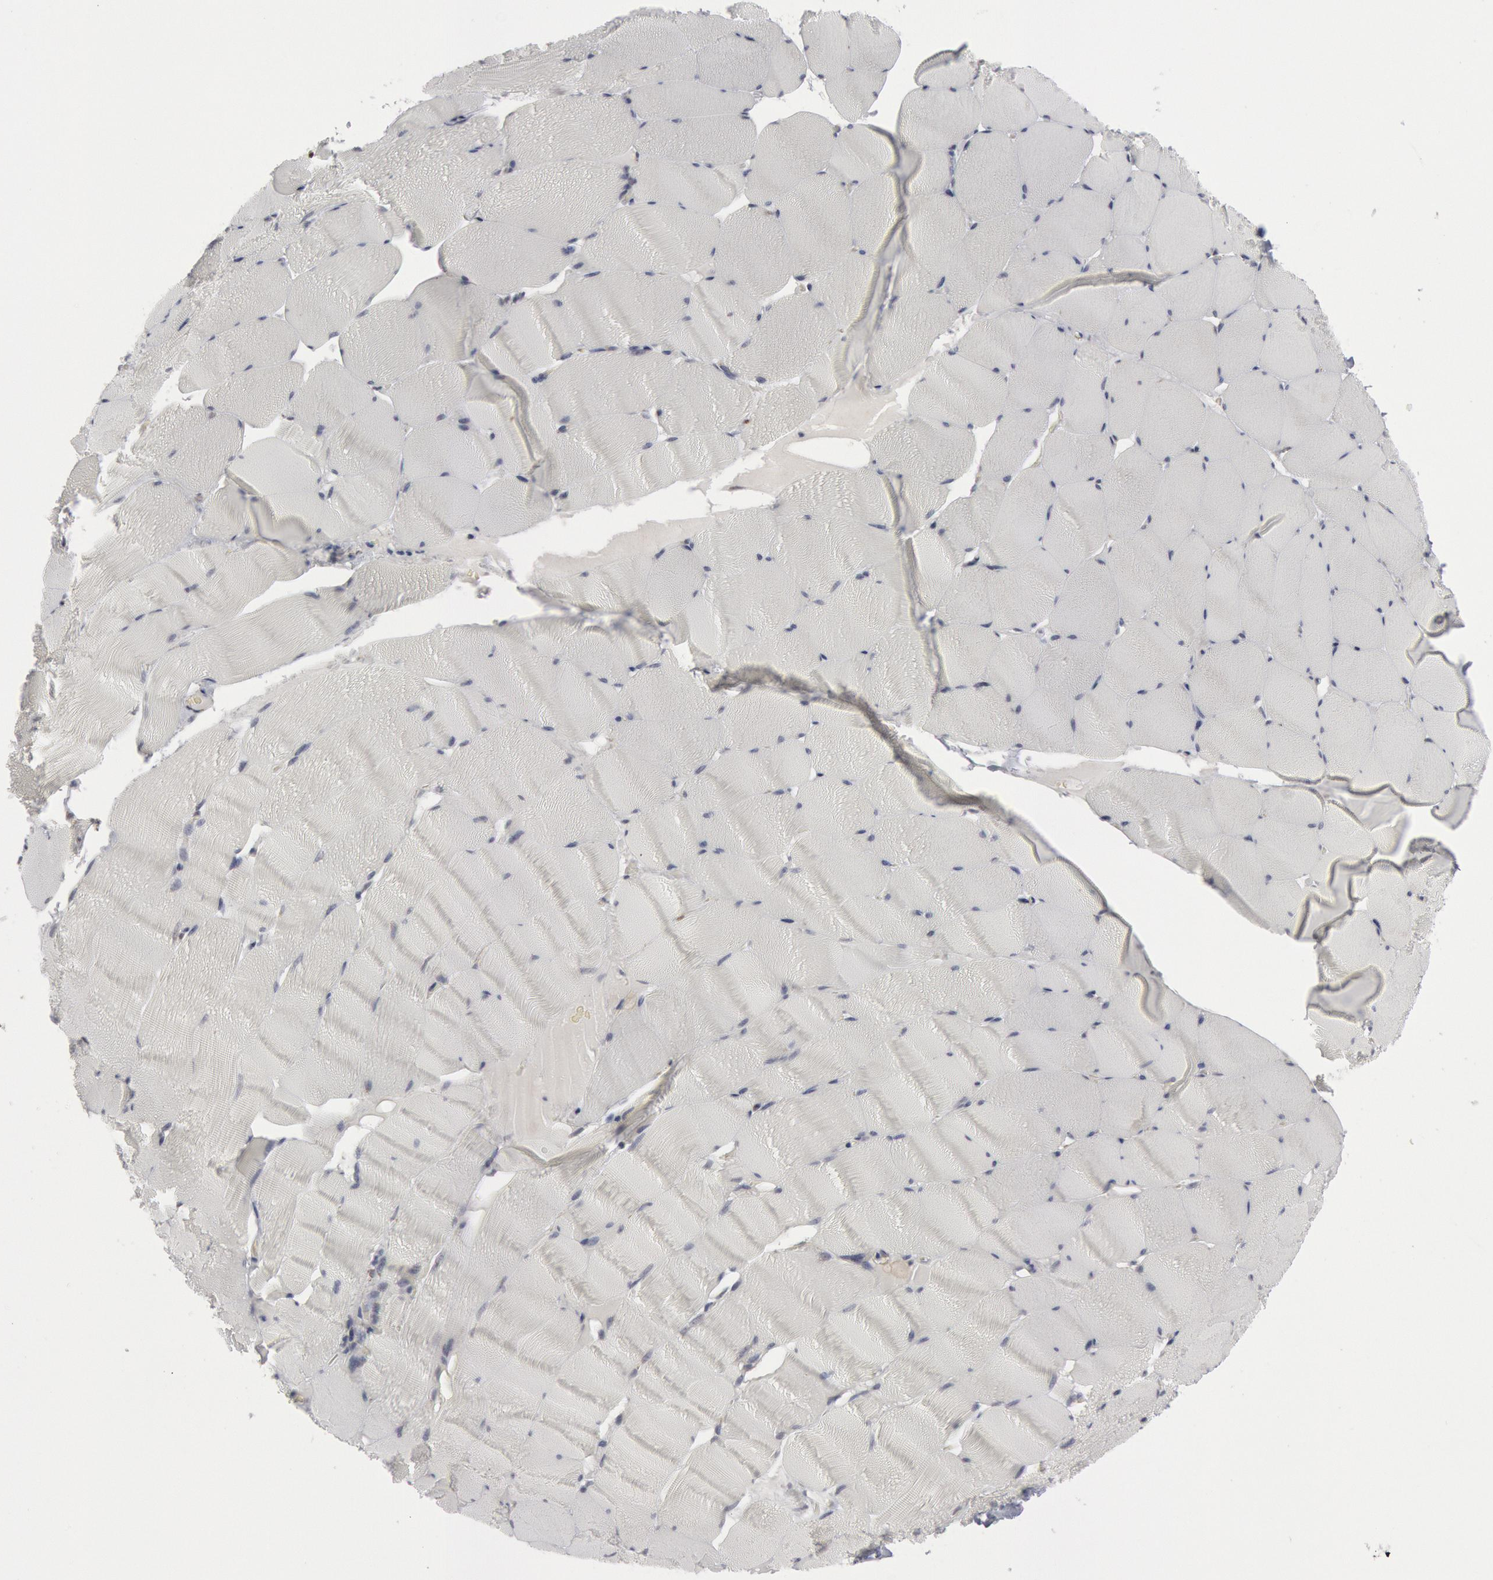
{"staining": {"intensity": "negative", "quantity": "none", "location": "none"}, "tissue": "skeletal muscle", "cell_type": "Myocytes", "image_type": "normal", "snomed": [{"axis": "morphology", "description": "Normal tissue, NOS"}, {"axis": "topography", "description": "Skeletal muscle"}], "caption": "Immunohistochemical staining of unremarkable skeletal muscle shows no significant positivity in myocytes.", "gene": "CASP9", "patient": {"sex": "male", "age": 62}}